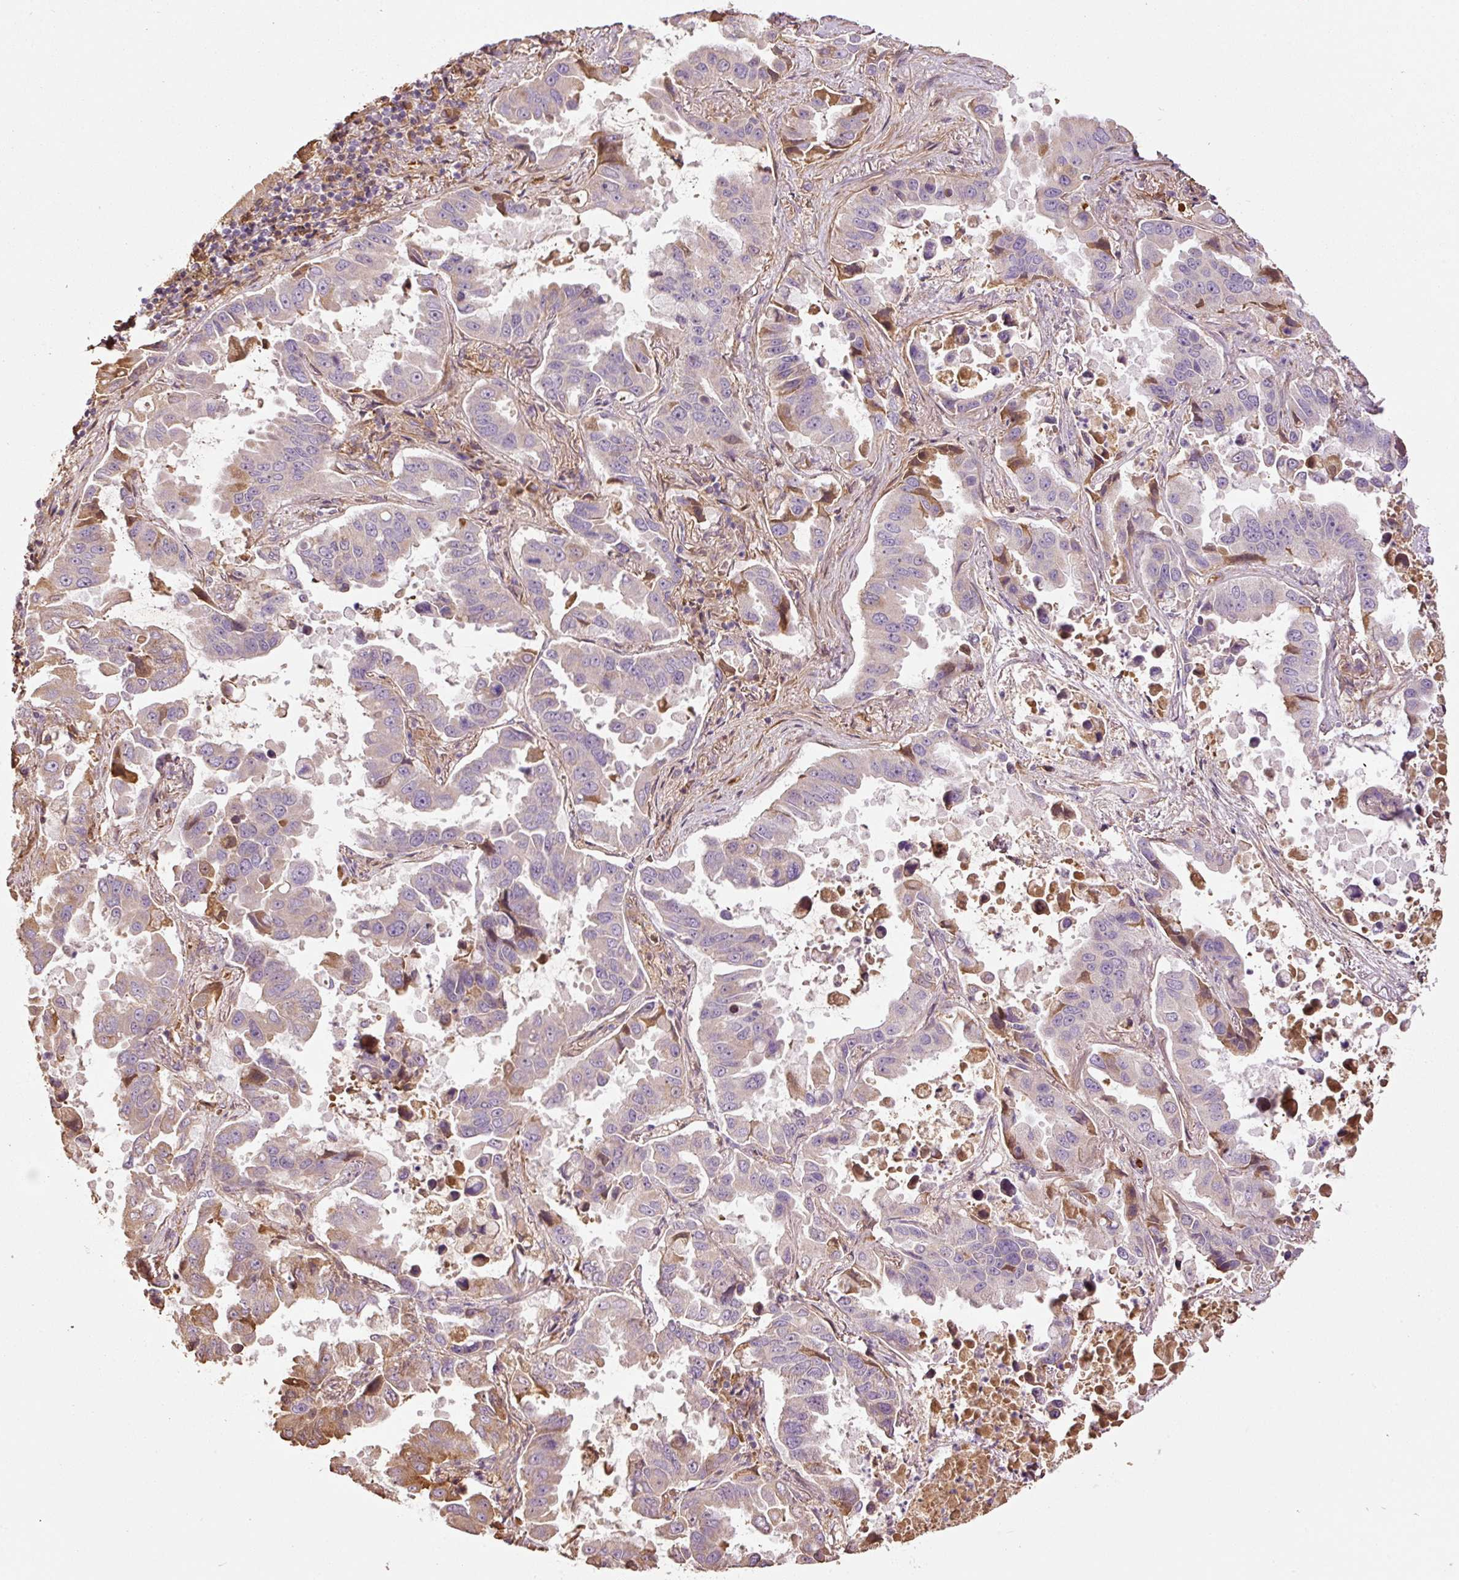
{"staining": {"intensity": "moderate", "quantity": "<25%", "location": "cytoplasmic/membranous"}, "tissue": "lung cancer", "cell_type": "Tumor cells", "image_type": "cancer", "snomed": [{"axis": "morphology", "description": "Adenocarcinoma, NOS"}, {"axis": "topography", "description": "Lung"}], "caption": "A brown stain highlights moderate cytoplasmic/membranous positivity of a protein in lung cancer tumor cells.", "gene": "NID2", "patient": {"sex": "male", "age": 64}}